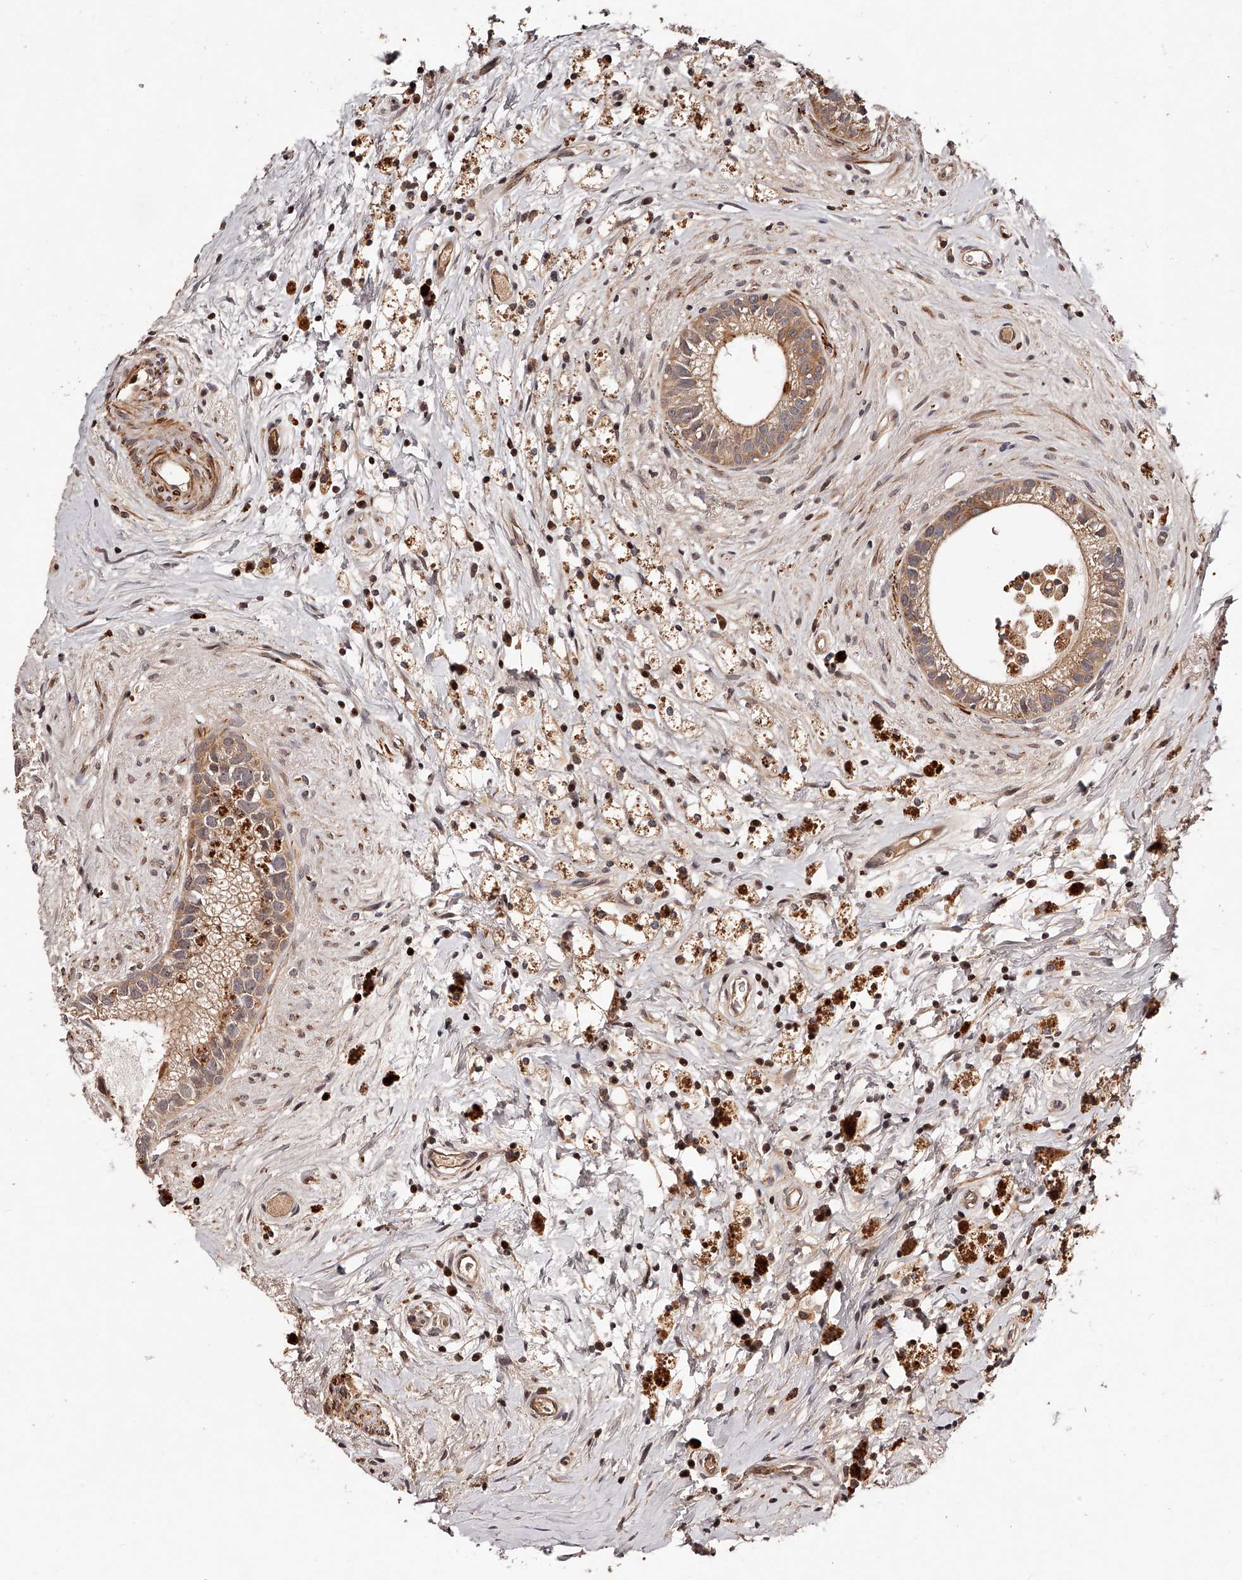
{"staining": {"intensity": "moderate", "quantity": ">75%", "location": "cytoplasmic/membranous"}, "tissue": "epididymis", "cell_type": "Glandular cells", "image_type": "normal", "snomed": [{"axis": "morphology", "description": "Normal tissue, NOS"}, {"axis": "topography", "description": "Epididymis"}], "caption": "Immunohistochemical staining of benign epididymis reveals >75% levels of moderate cytoplasmic/membranous protein expression in approximately >75% of glandular cells. (DAB (3,3'-diaminobenzidine) IHC, brown staining for protein, blue staining for nuclei).", "gene": "CUL7", "patient": {"sex": "male", "age": 80}}